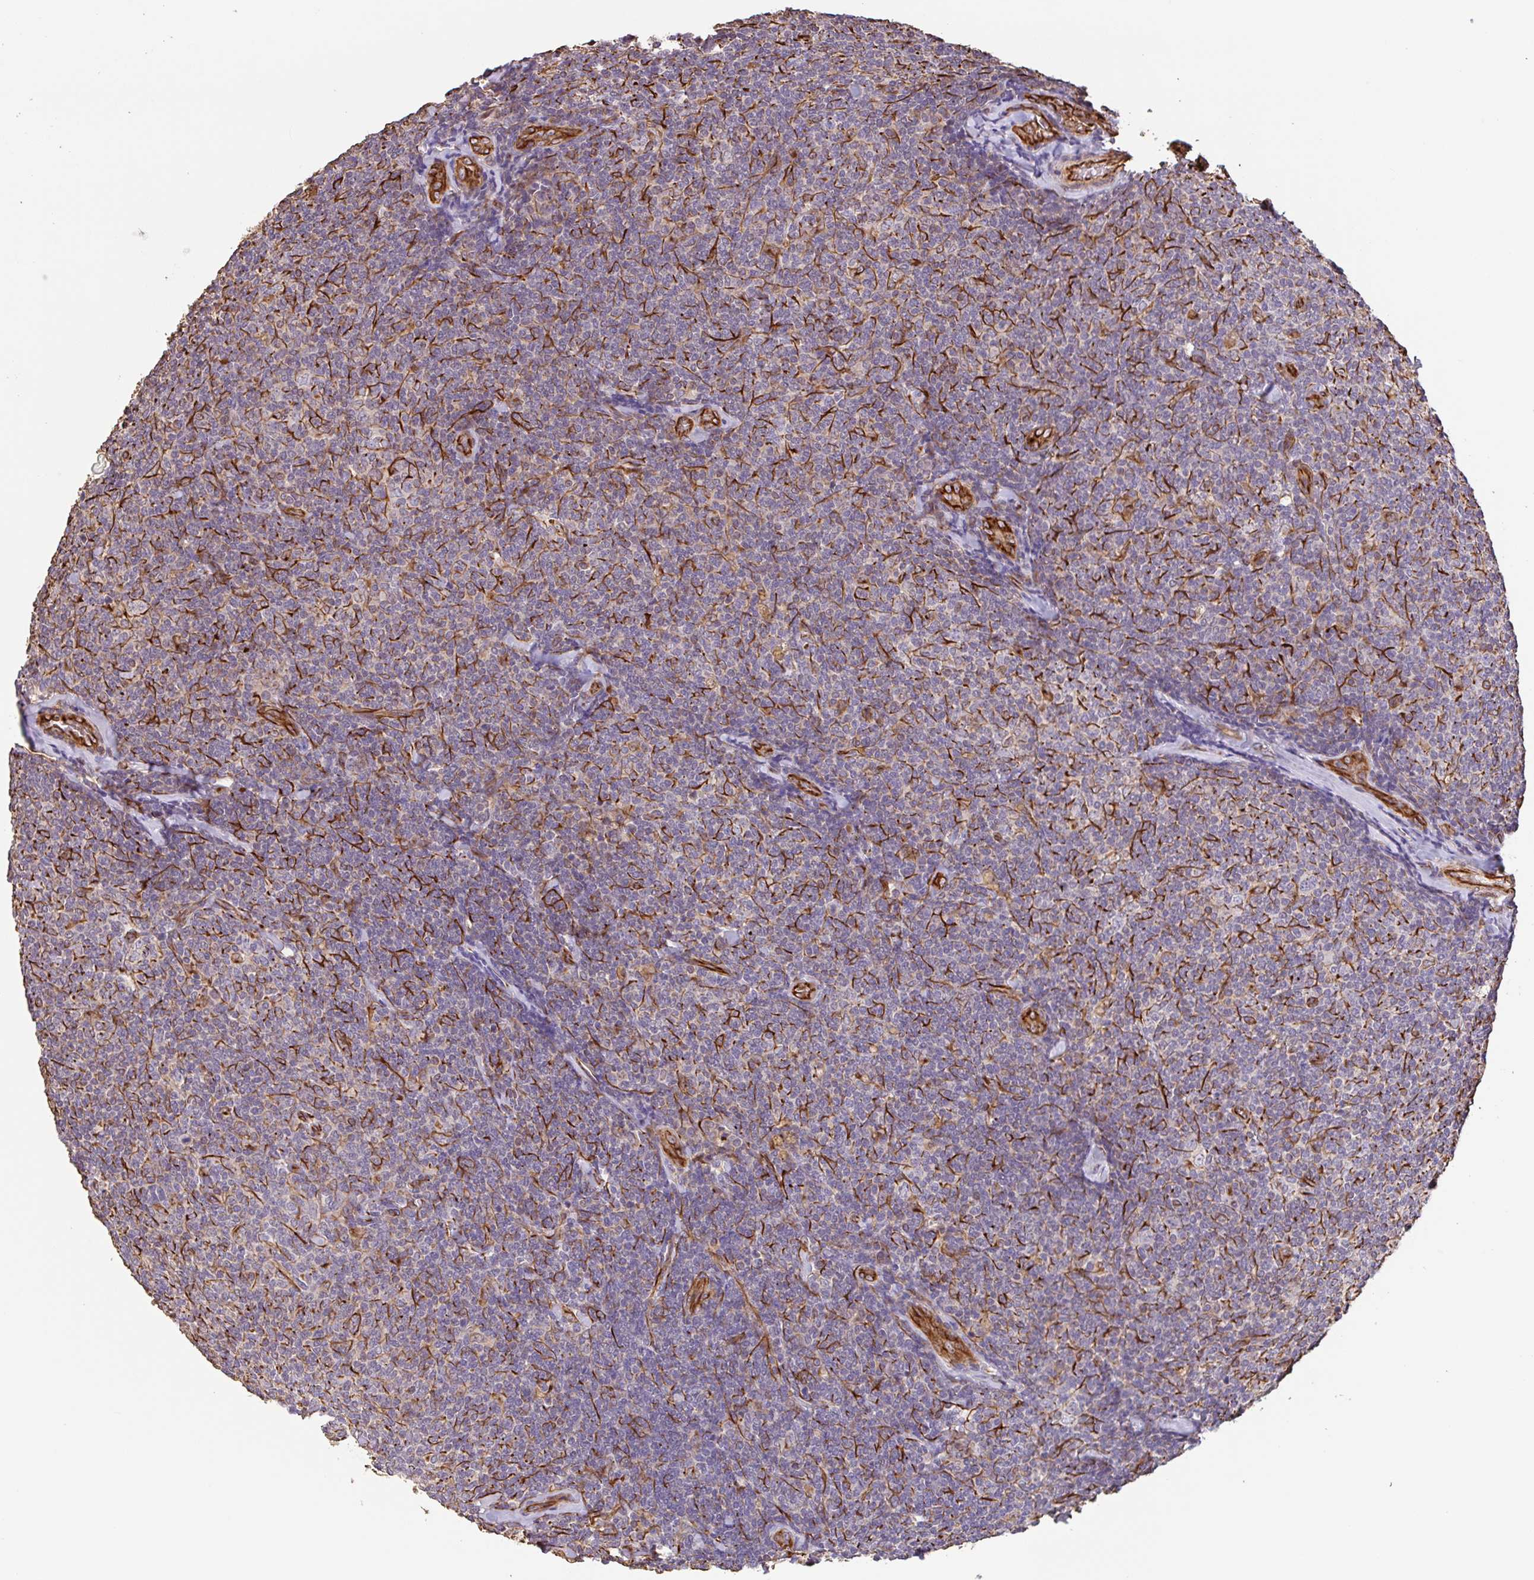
{"staining": {"intensity": "negative", "quantity": "none", "location": "none"}, "tissue": "lymphoma", "cell_type": "Tumor cells", "image_type": "cancer", "snomed": [{"axis": "morphology", "description": "Malignant lymphoma, non-Hodgkin's type, Low grade"}, {"axis": "topography", "description": "Lymph node"}], "caption": "Human low-grade malignant lymphoma, non-Hodgkin's type stained for a protein using immunohistochemistry displays no staining in tumor cells.", "gene": "ZNF790", "patient": {"sex": "female", "age": 56}}